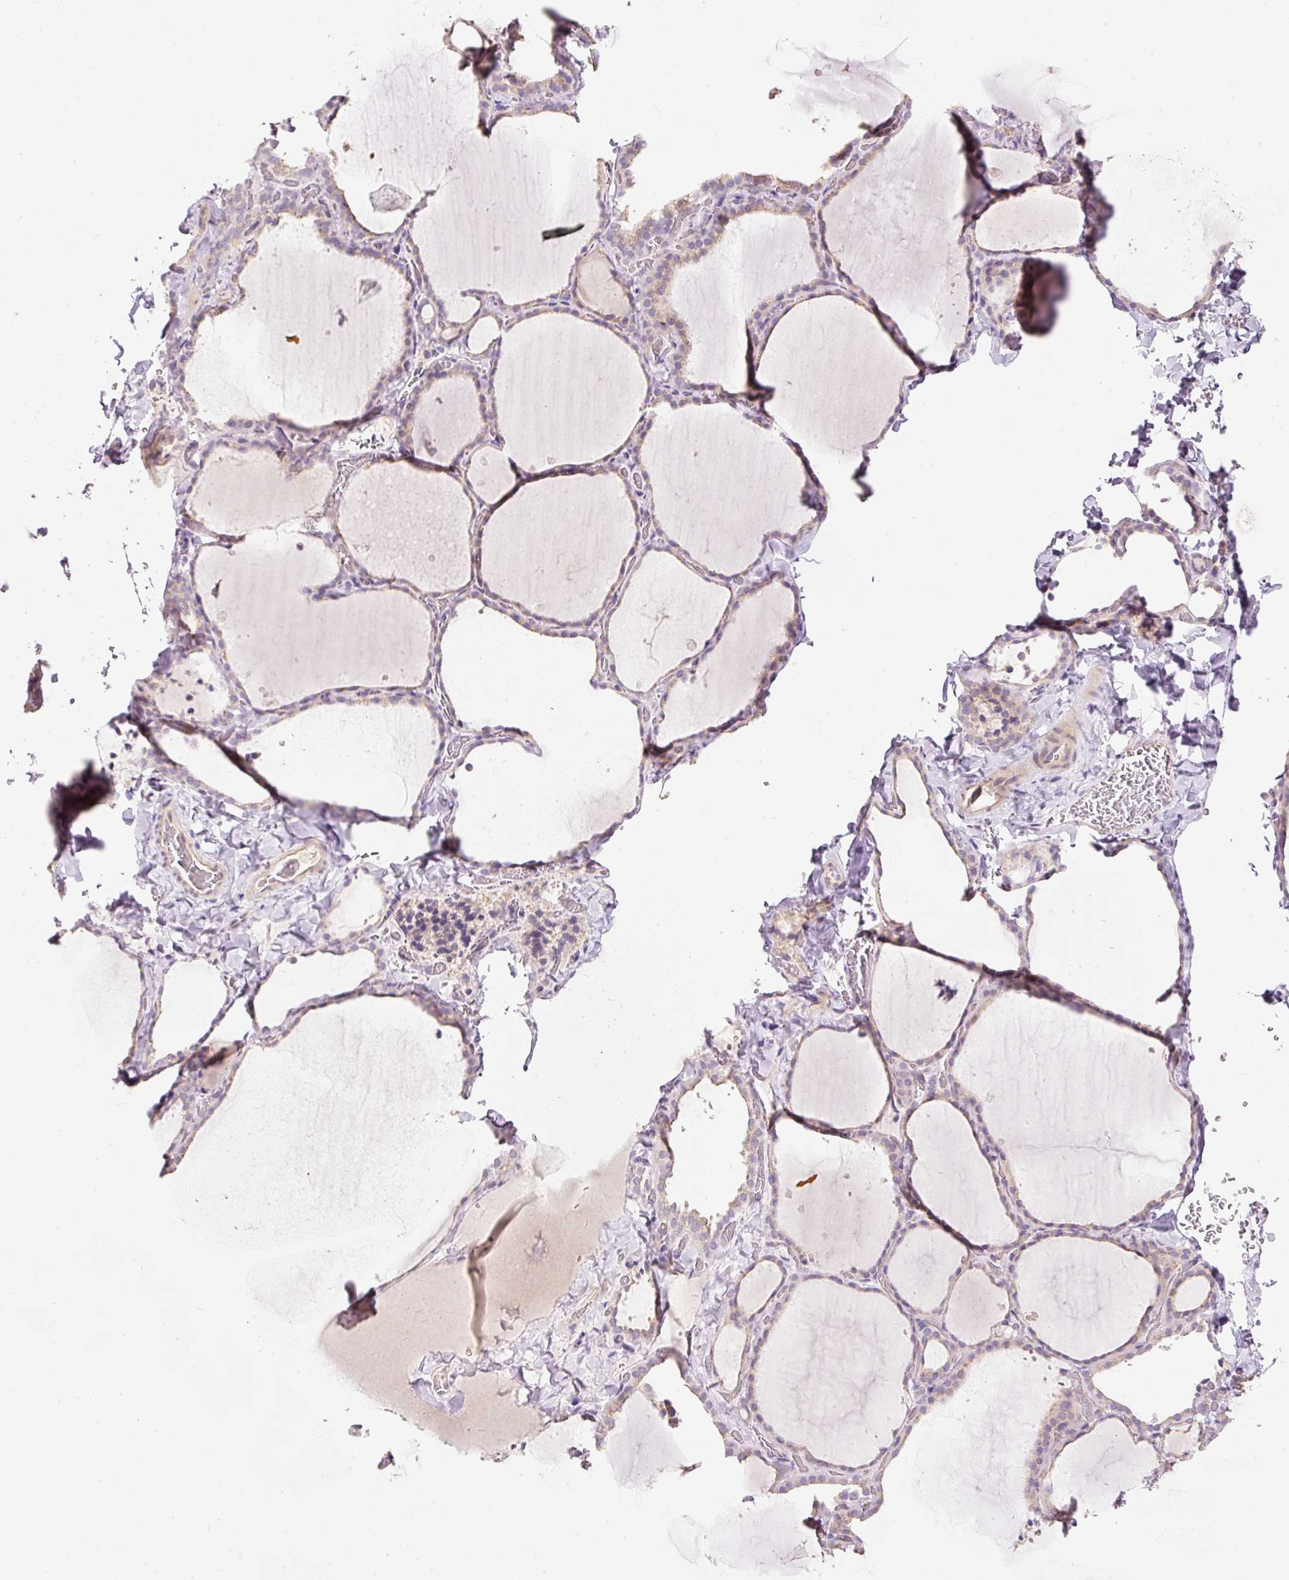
{"staining": {"intensity": "weak", "quantity": "25%-75%", "location": "cytoplasmic/membranous"}, "tissue": "thyroid gland", "cell_type": "Glandular cells", "image_type": "normal", "snomed": [{"axis": "morphology", "description": "Normal tissue, NOS"}, {"axis": "topography", "description": "Thyroid gland"}], "caption": "Protein analysis of benign thyroid gland reveals weak cytoplasmic/membranous positivity in approximately 25%-75% of glandular cells.", "gene": "NBPF11", "patient": {"sex": "female", "age": 22}}